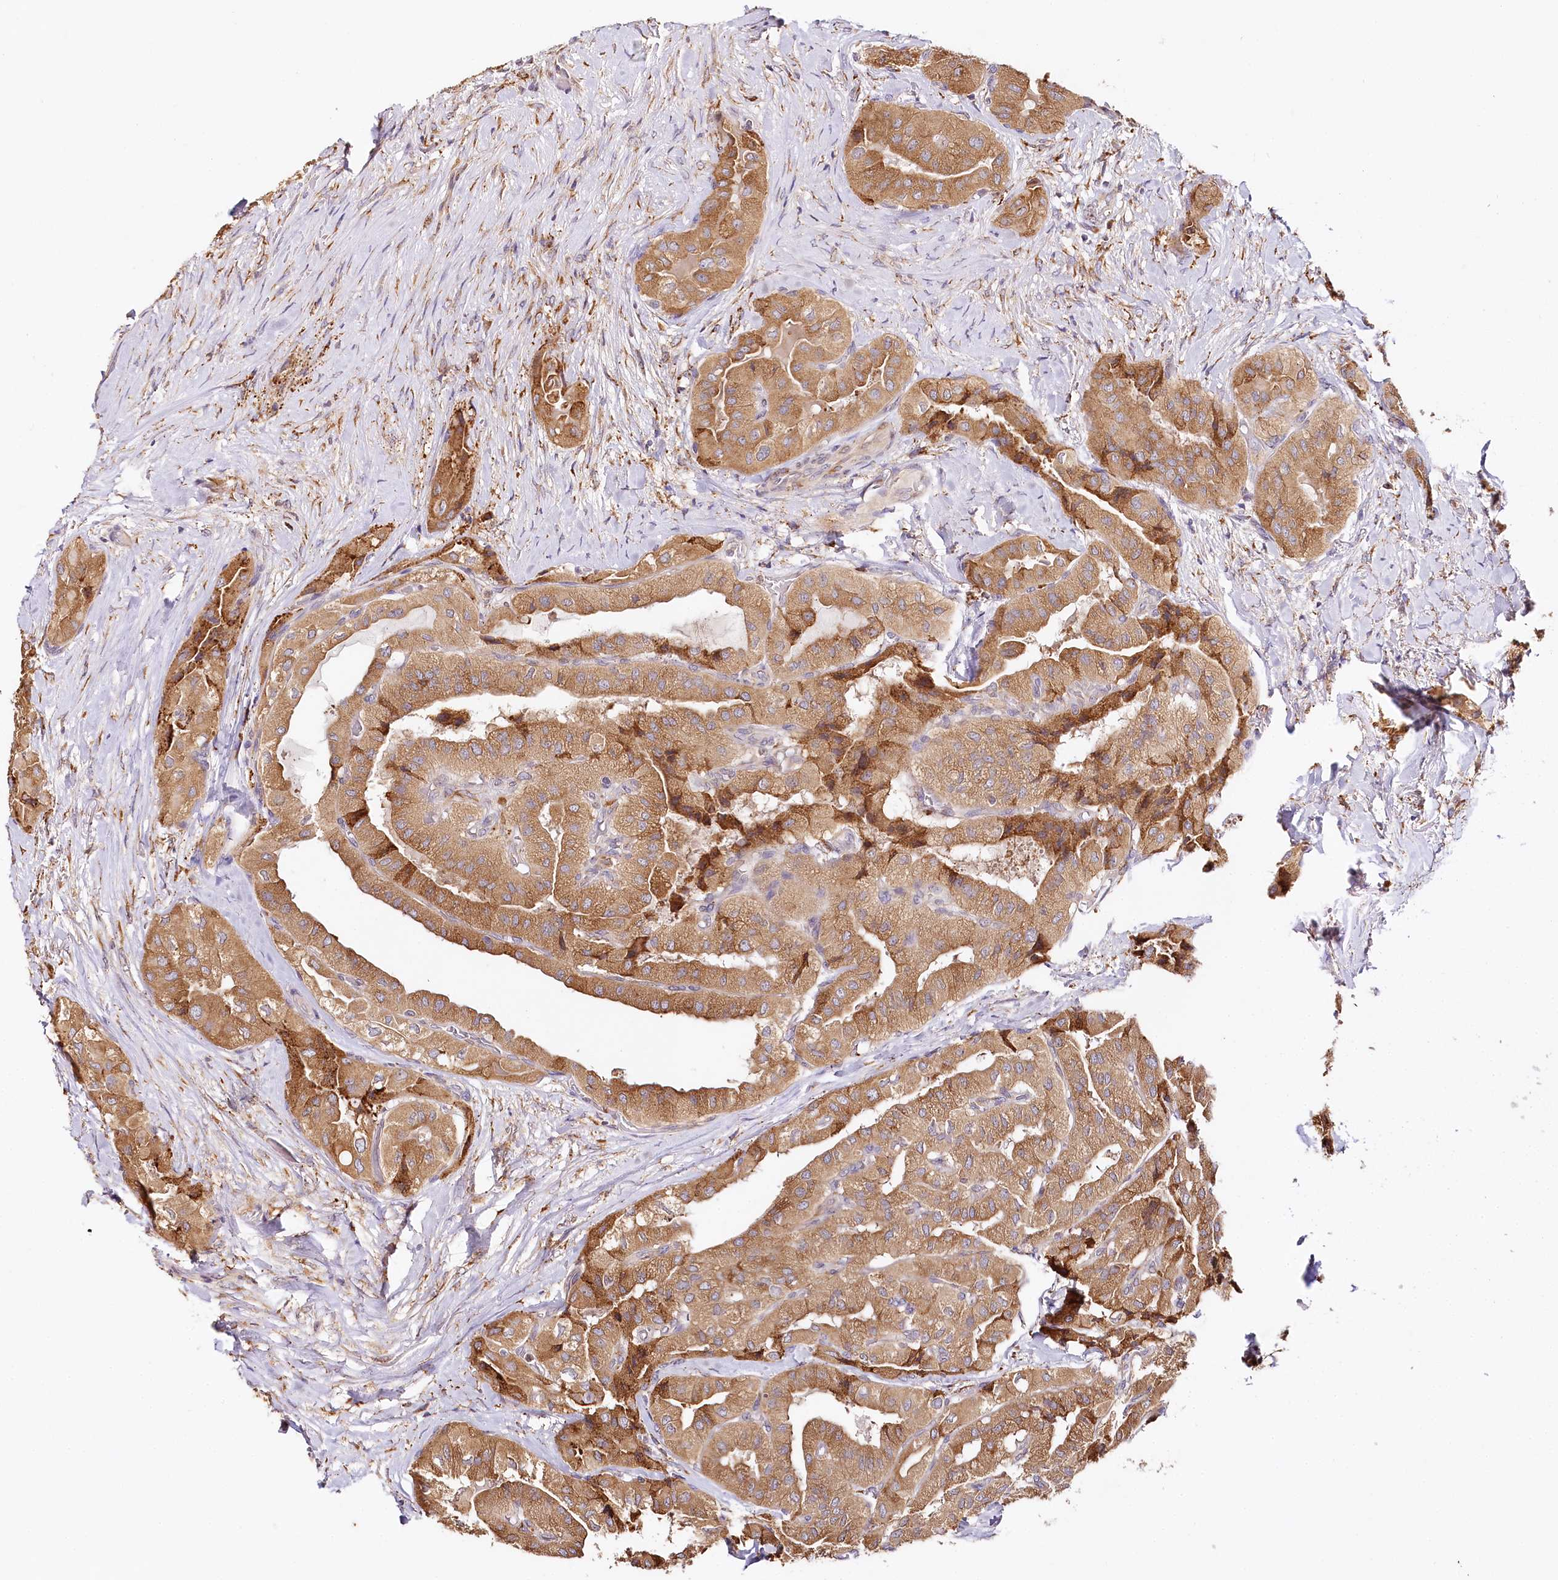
{"staining": {"intensity": "strong", "quantity": ">75%", "location": "cytoplasmic/membranous"}, "tissue": "thyroid cancer", "cell_type": "Tumor cells", "image_type": "cancer", "snomed": [{"axis": "morphology", "description": "Papillary adenocarcinoma, NOS"}, {"axis": "topography", "description": "Thyroid gland"}], "caption": "A high amount of strong cytoplasmic/membranous positivity is identified in about >75% of tumor cells in thyroid cancer (papillary adenocarcinoma) tissue.", "gene": "VEGFA", "patient": {"sex": "female", "age": 59}}